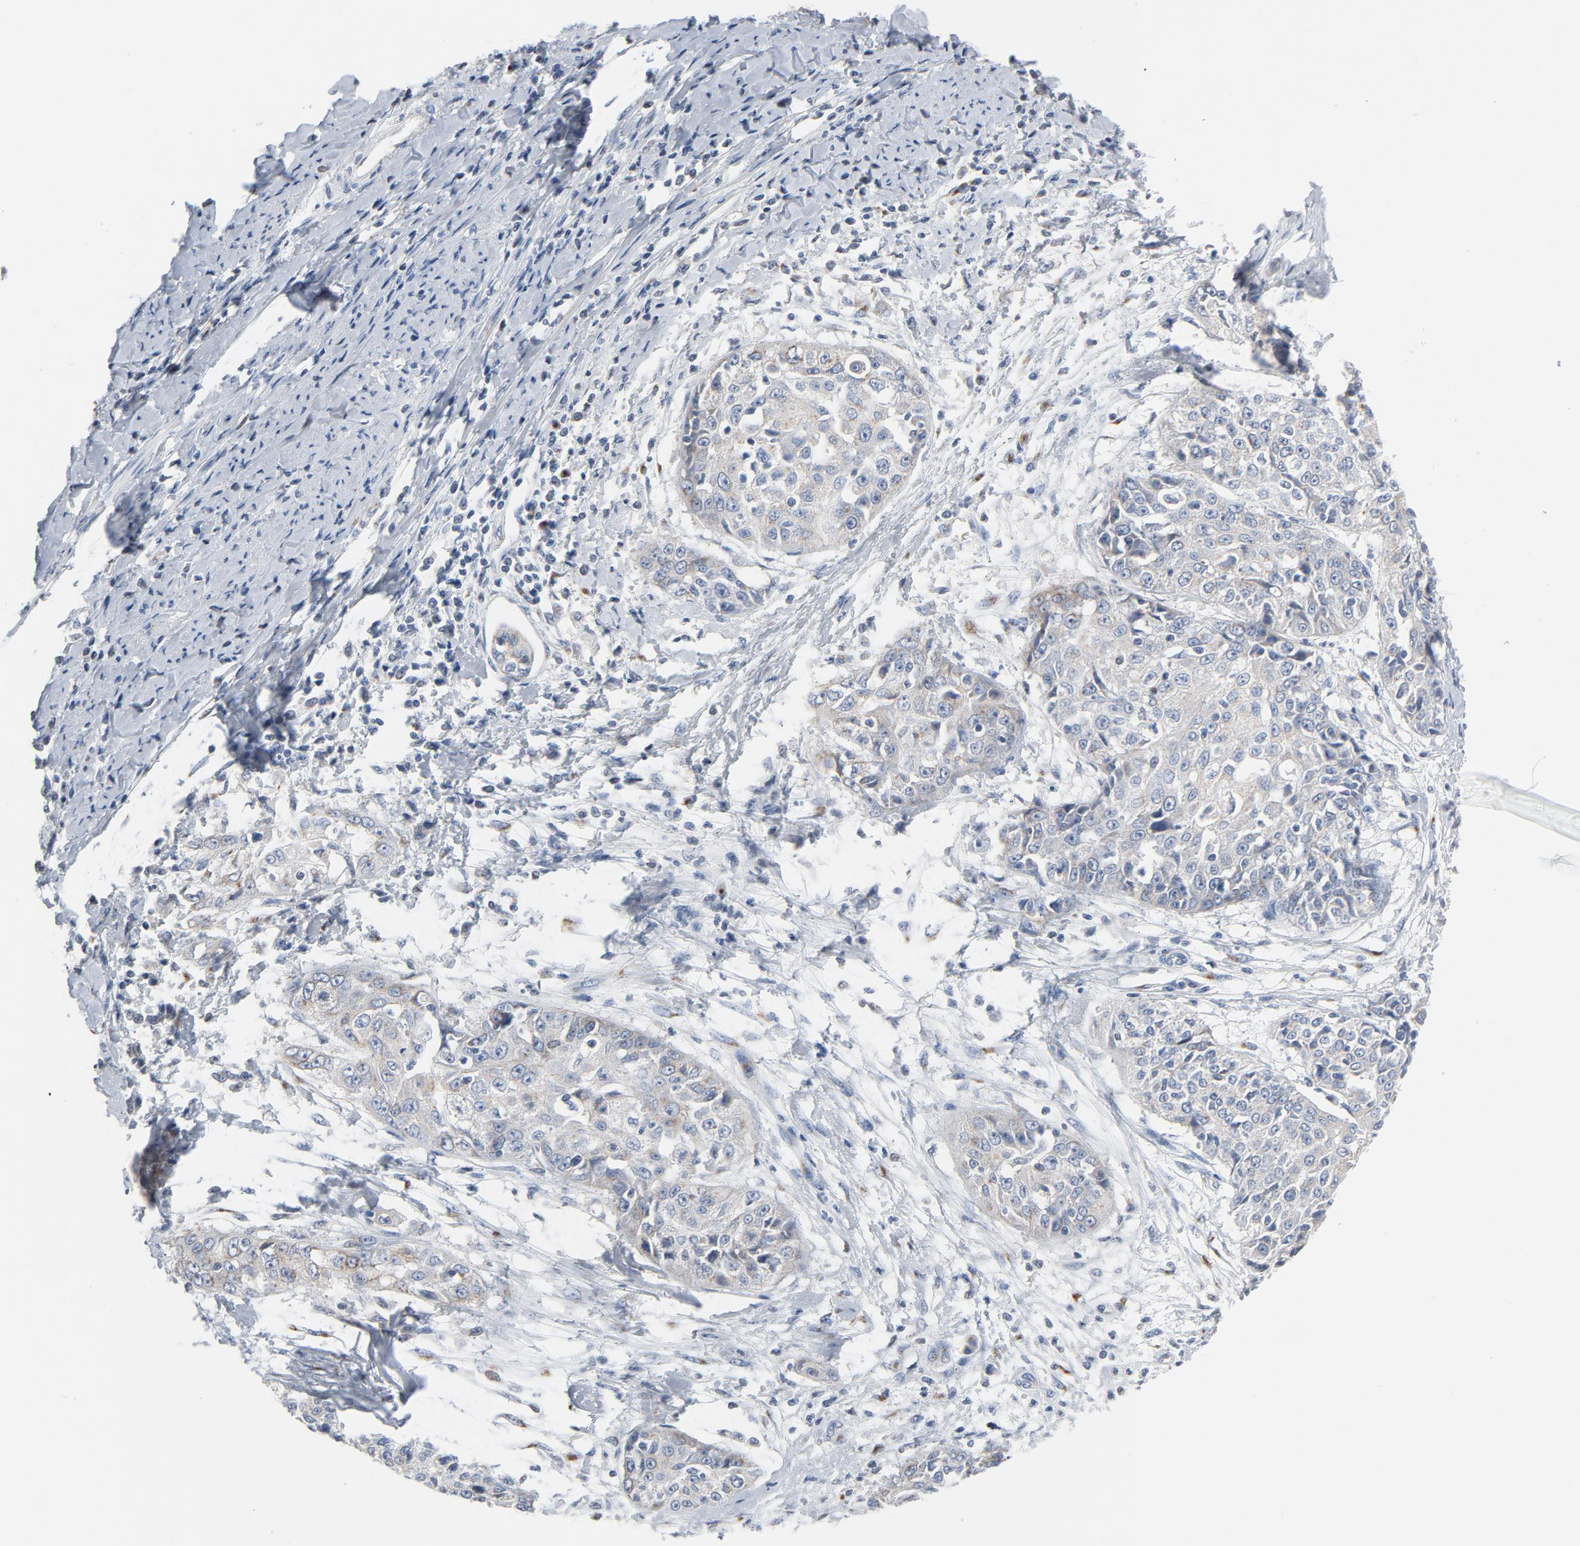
{"staining": {"intensity": "weak", "quantity": "25%-75%", "location": "cytoplasmic/membranous"}, "tissue": "cervical cancer", "cell_type": "Tumor cells", "image_type": "cancer", "snomed": [{"axis": "morphology", "description": "Squamous cell carcinoma, NOS"}, {"axis": "topography", "description": "Cervix"}], "caption": "DAB immunohistochemical staining of cervical cancer (squamous cell carcinoma) exhibits weak cytoplasmic/membranous protein staining in approximately 25%-75% of tumor cells.", "gene": "YIPF6", "patient": {"sex": "female", "age": 64}}